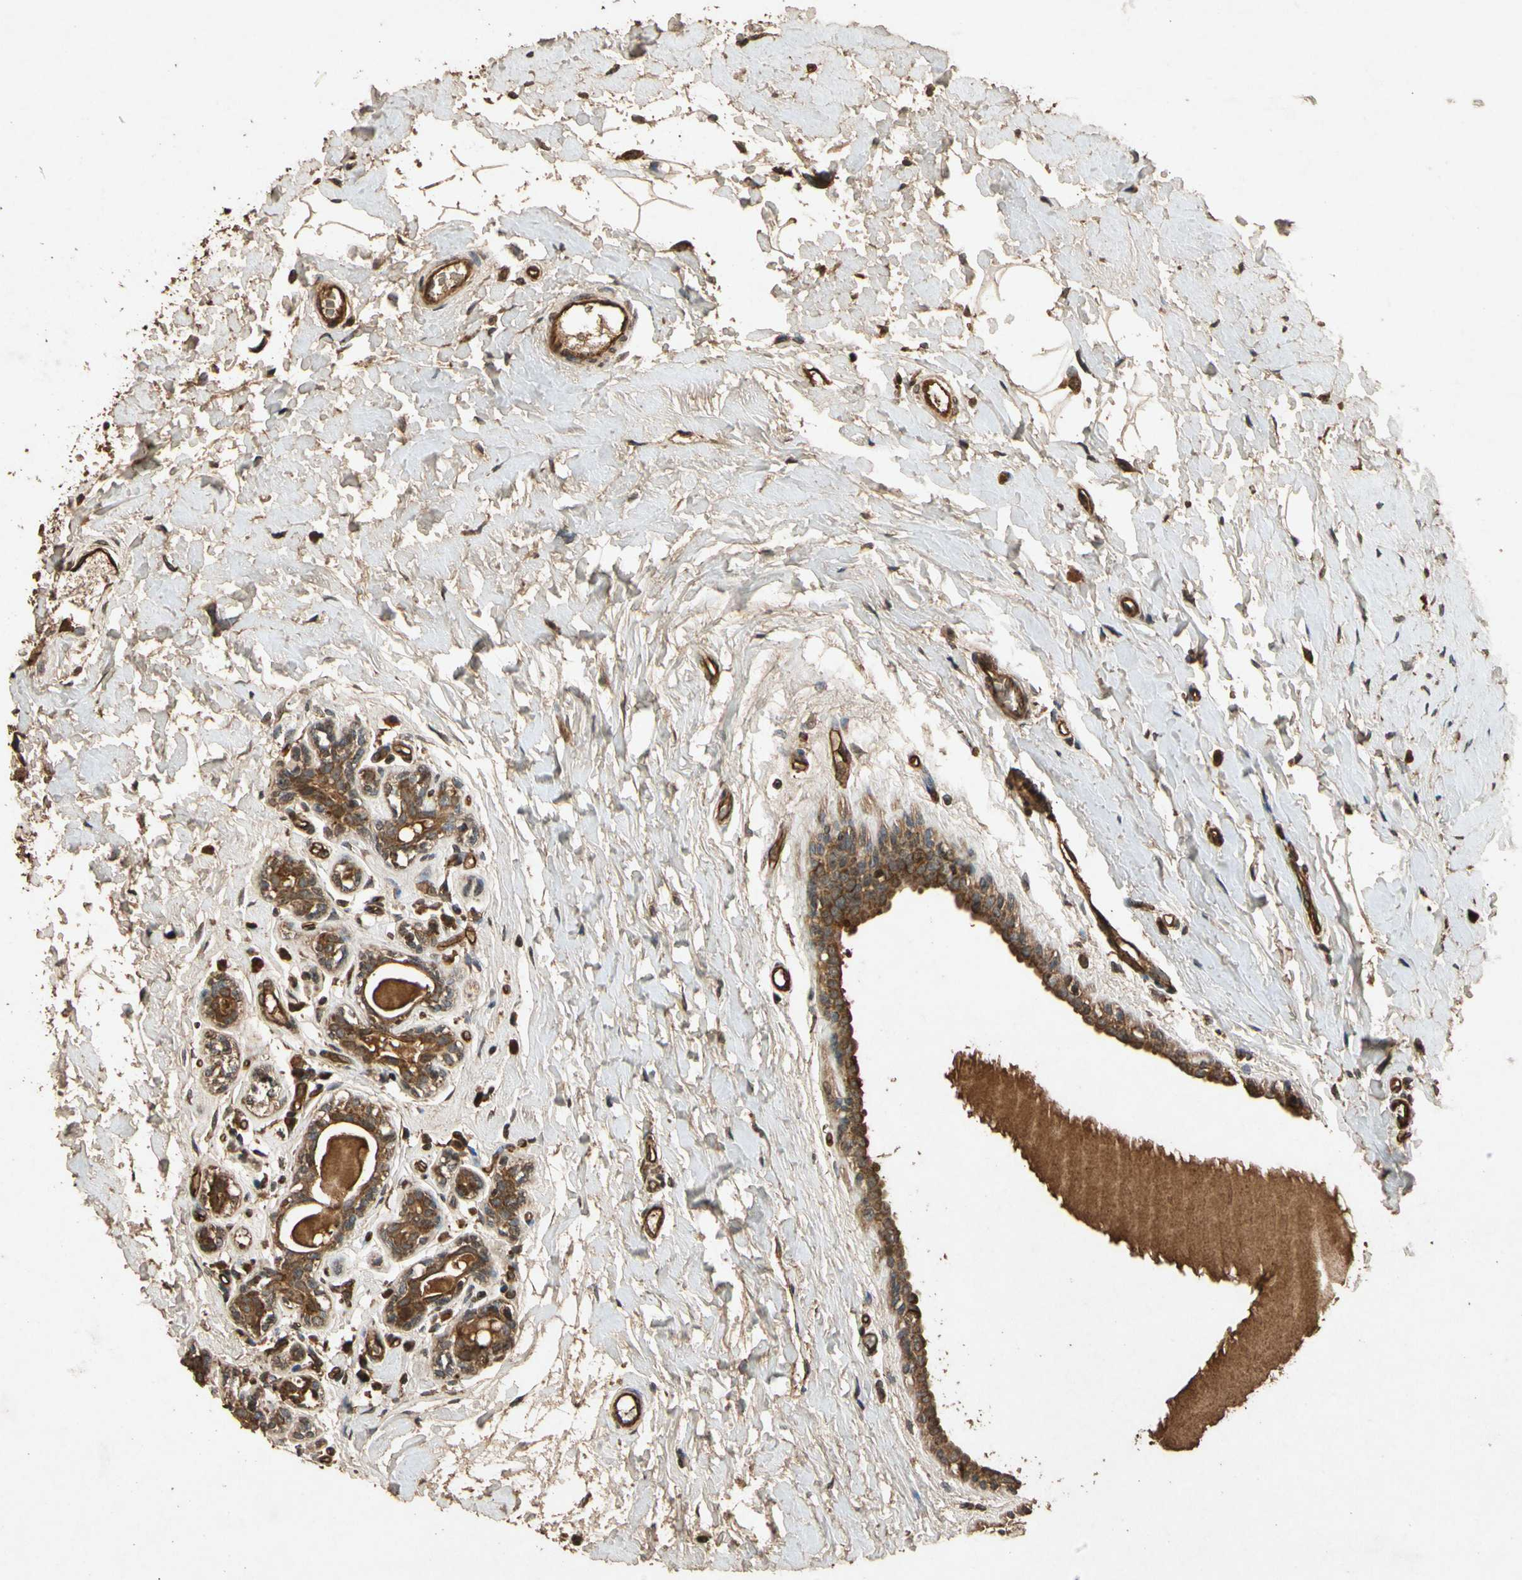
{"staining": {"intensity": "strong", "quantity": ">75%", "location": "cytoplasmic/membranous"}, "tissue": "breast cancer", "cell_type": "Tumor cells", "image_type": "cancer", "snomed": [{"axis": "morphology", "description": "Normal tissue, NOS"}, {"axis": "morphology", "description": "Duct carcinoma"}, {"axis": "topography", "description": "Breast"}], "caption": "A brown stain highlights strong cytoplasmic/membranous staining of a protein in human breast cancer tumor cells.", "gene": "TXN2", "patient": {"sex": "female", "age": 40}}